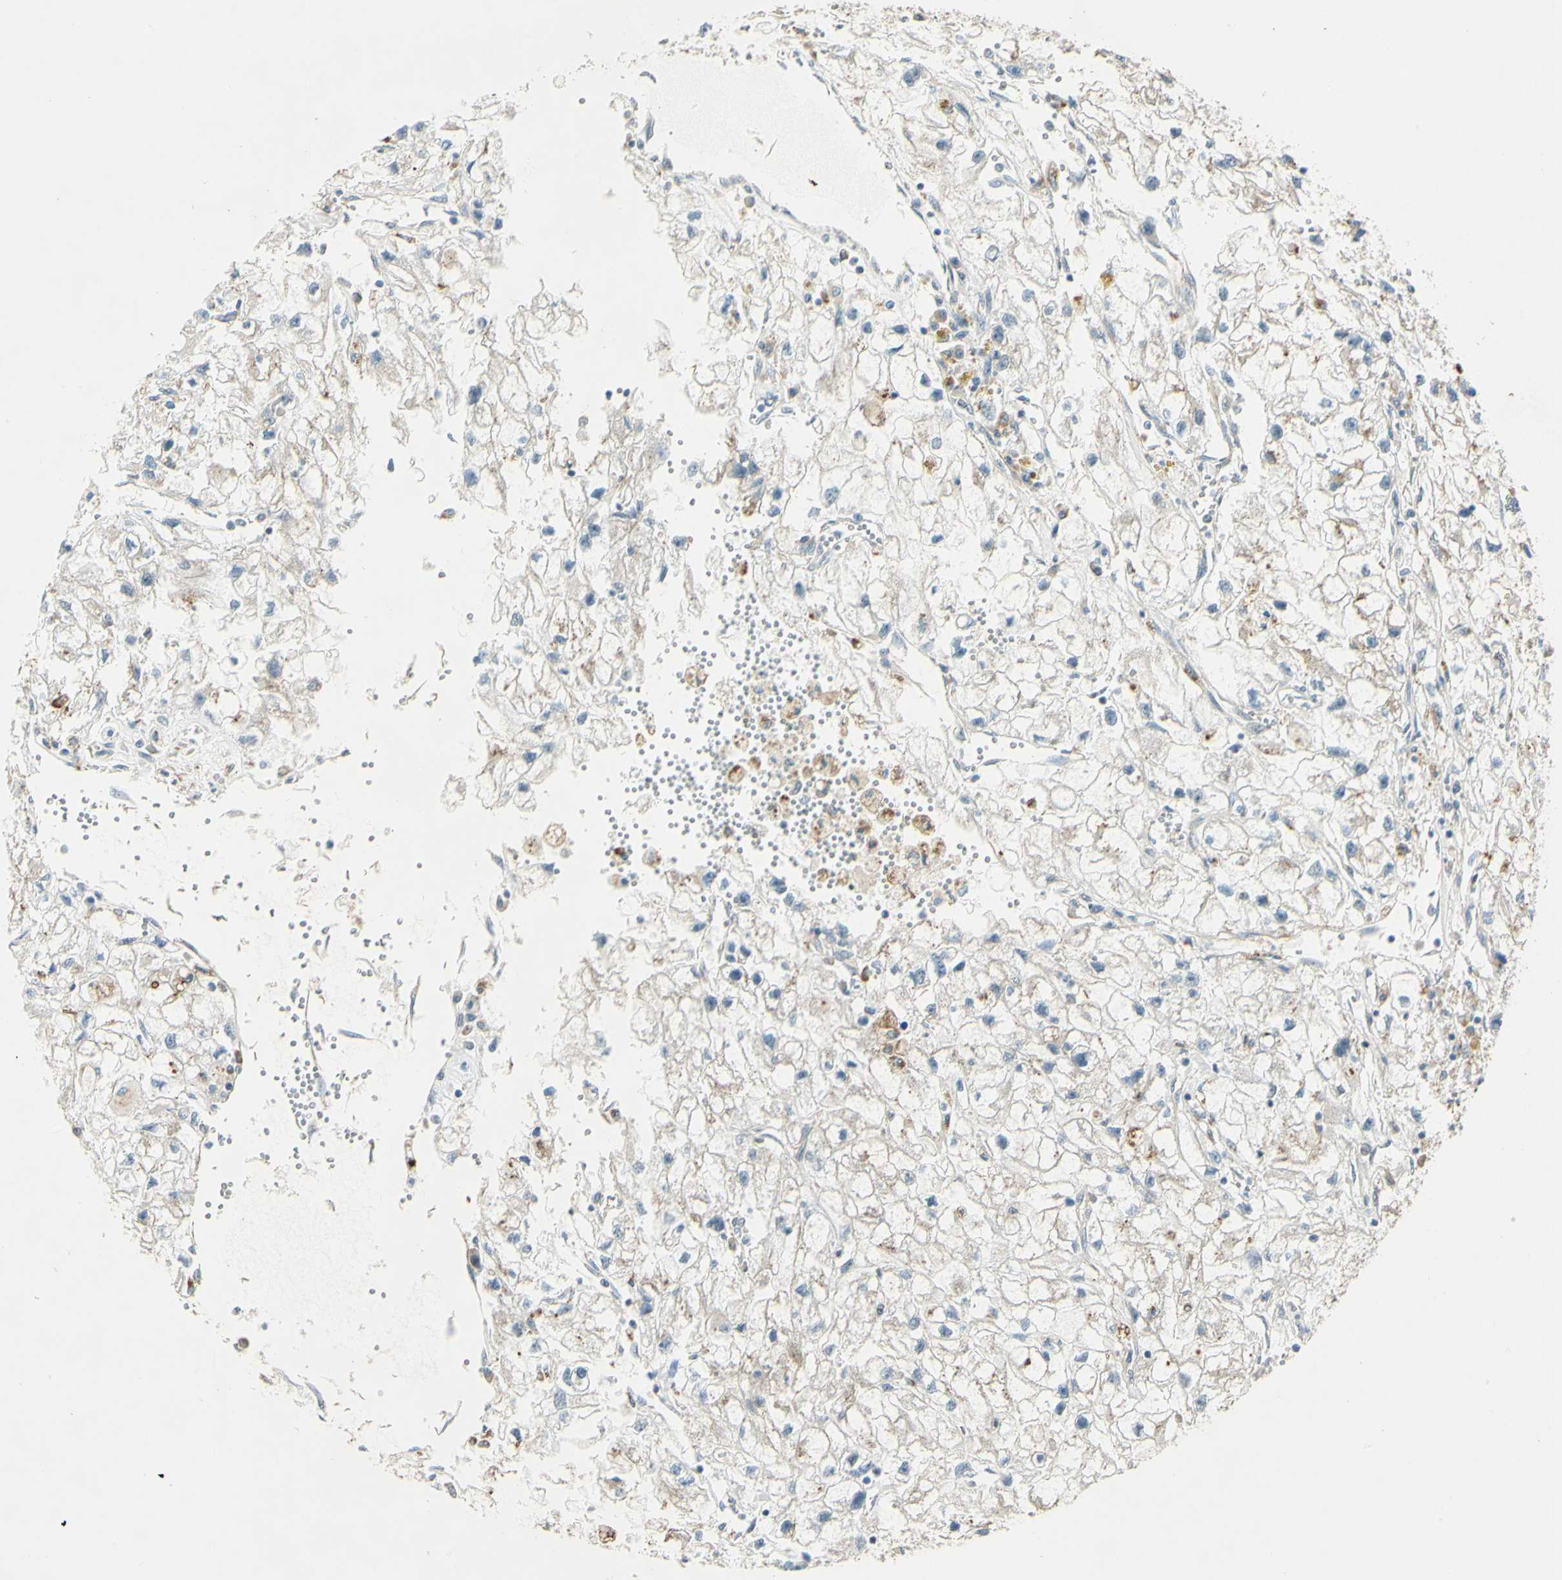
{"staining": {"intensity": "negative", "quantity": "none", "location": "none"}, "tissue": "renal cancer", "cell_type": "Tumor cells", "image_type": "cancer", "snomed": [{"axis": "morphology", "description": "Adenocarcinoma, NOS"}, {"axis": "topography", "description": "Kidney"}], "caption": "This micrograph is of renal adenocarcinoma stained with immunohistochemistry to label a protein in brown with the nuclei are counter-stained blue. There is no expression in tumor cells.", "gene": "LAMA3", "patient": {"sex": "female", "age": 70}}